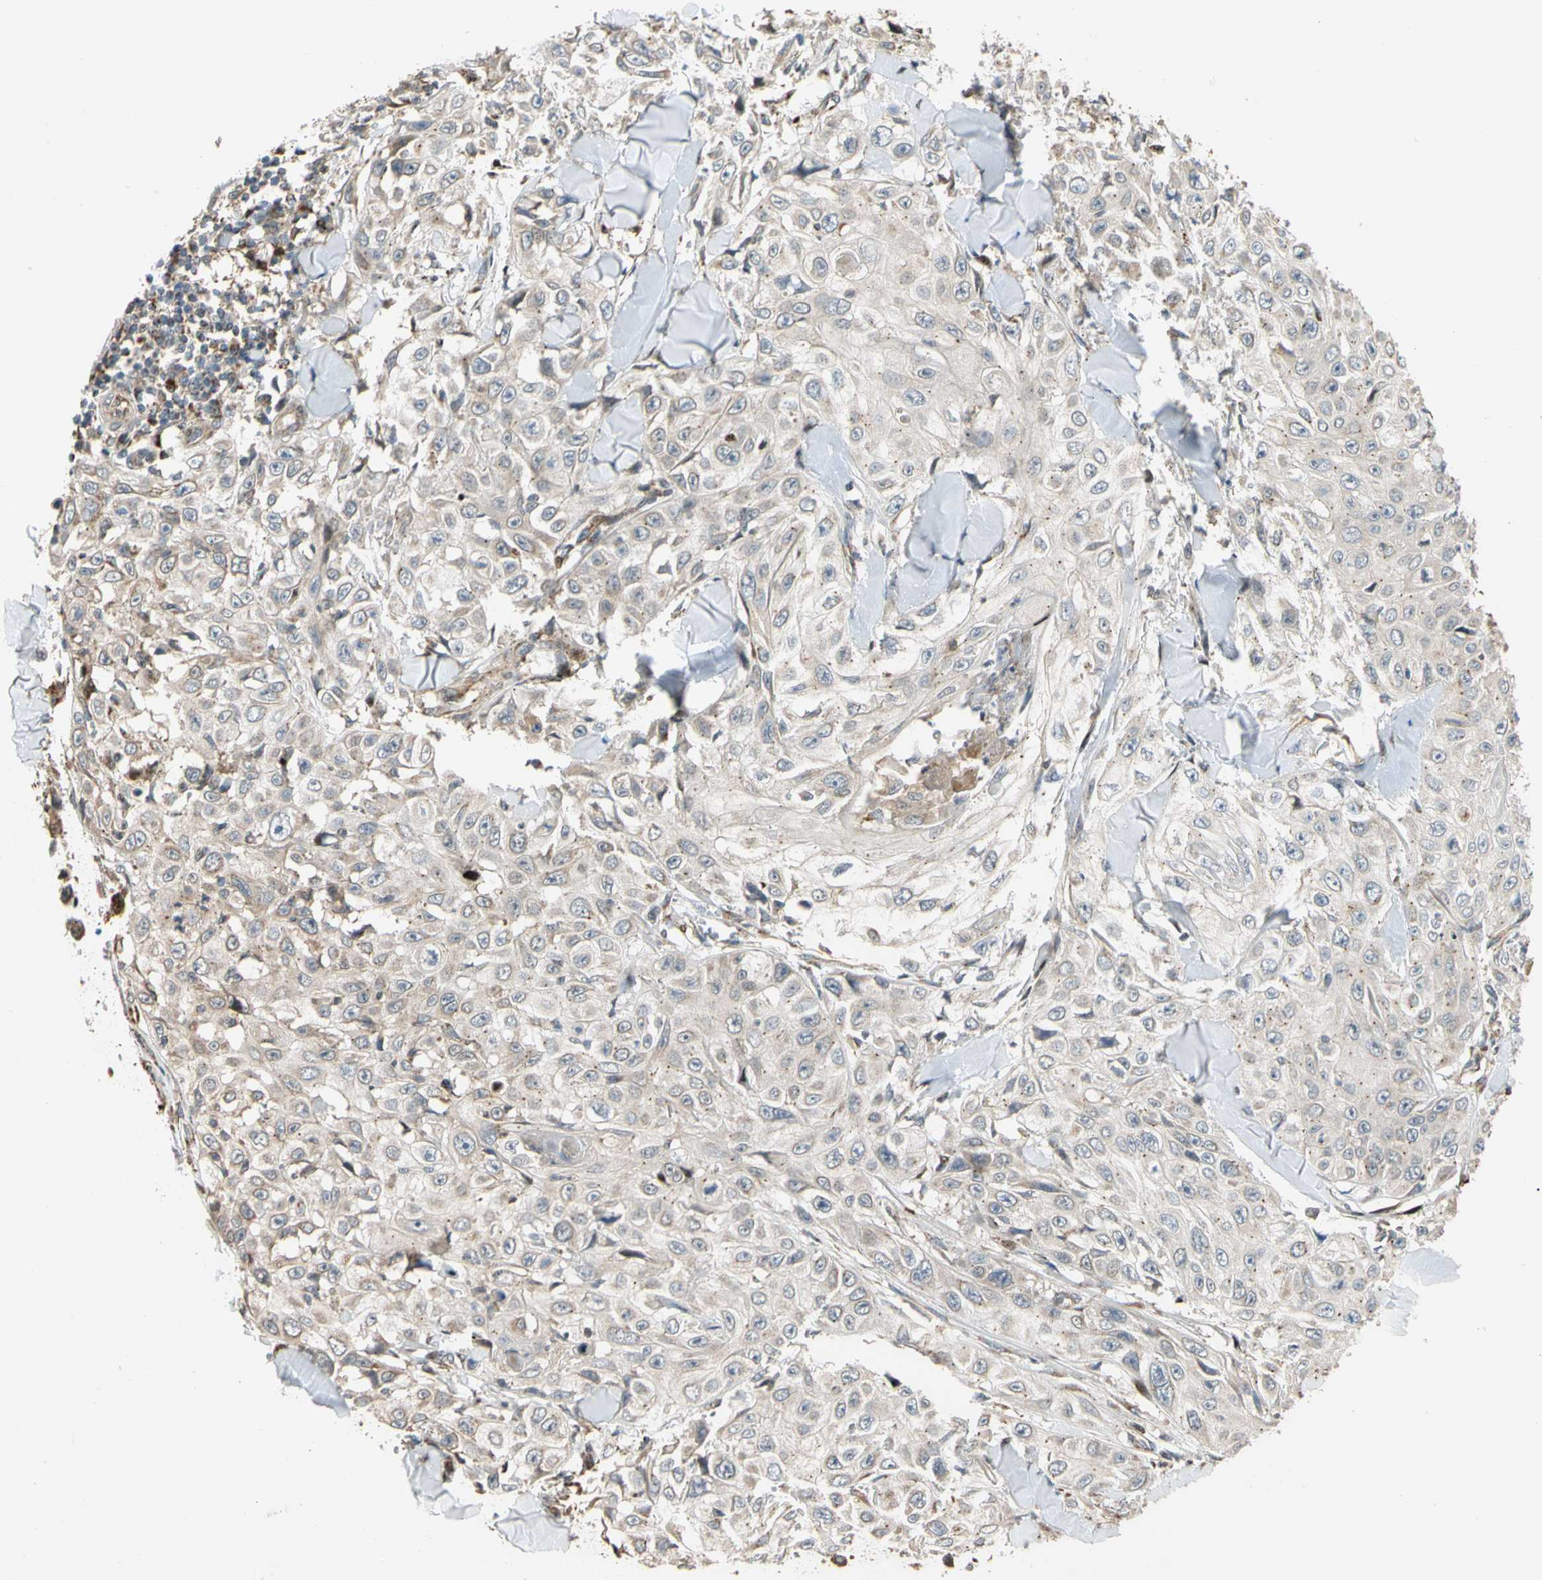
{"staining": {"intensity": "weak", "quantity": "<25%", "location": "cytoplasmic/membranous"}, "tissue": "skin cancer", "cell_type": "Tumor cells", "image_type": "cancer", "snomed": [{"axis": "morphology", "description": "Squamous cell carcinoma, NOS"}, {"axis": "topography", "description": "Skin"}], "caption": "Tumor cells show no significant protein staining in skin squamous cell carcinoma.", "gene": "IP6K2", "patient": {"sex": "male", "age": 86}}